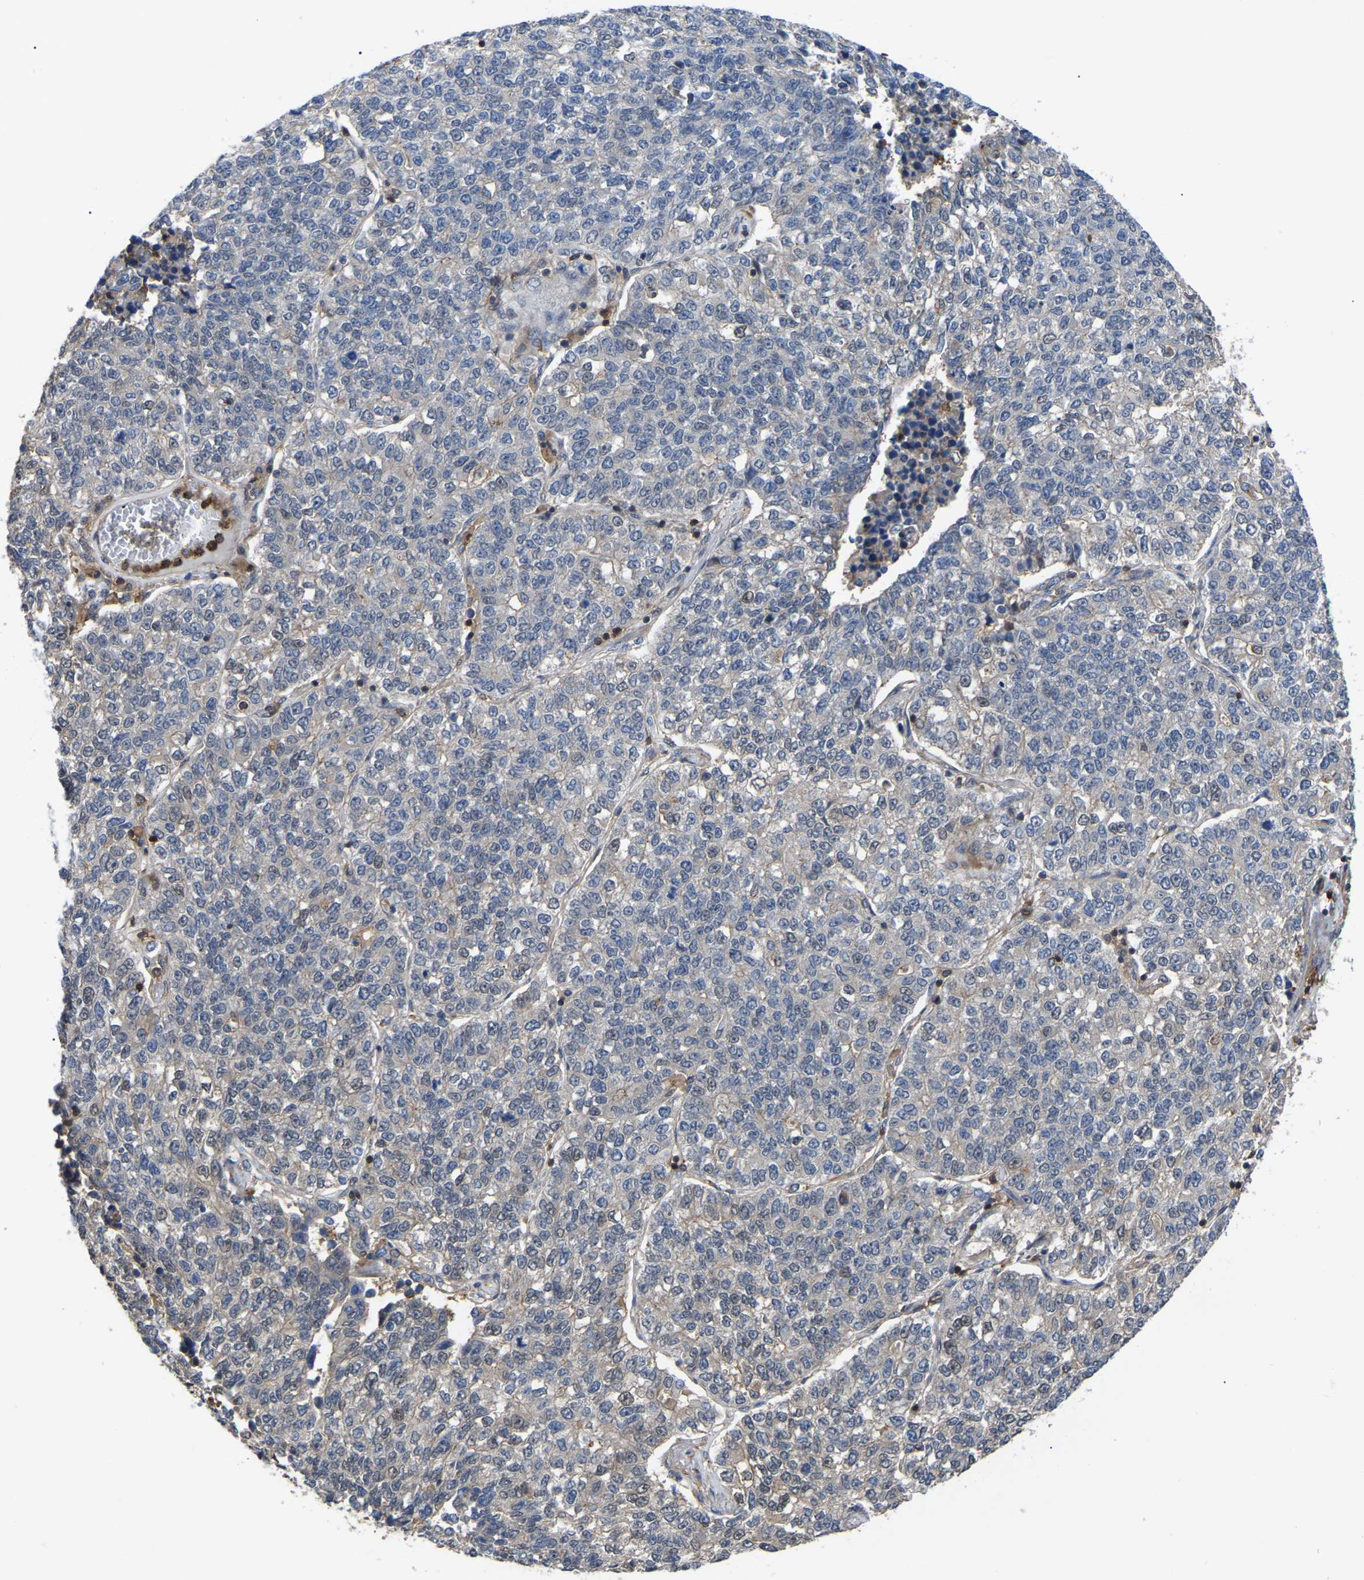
{"staining": {"intensity": "negative", "quantity": "none", "location": "none"}, "tissue": "lung cancer", "cell_type": "Tumor cells", "image_type": "cancer", "snomed": [{"axis": "morphology", "description": "Adenocarcinoma, NOS"}, {"axis": "topography", "description": "Lung"}], "caption": "Immunohistochemical staining of lung adenocarcinoma exhibits no significant positivity in tumor cells.", "gene": "CIT", "patient": {"sex": "male", "age": 49}}